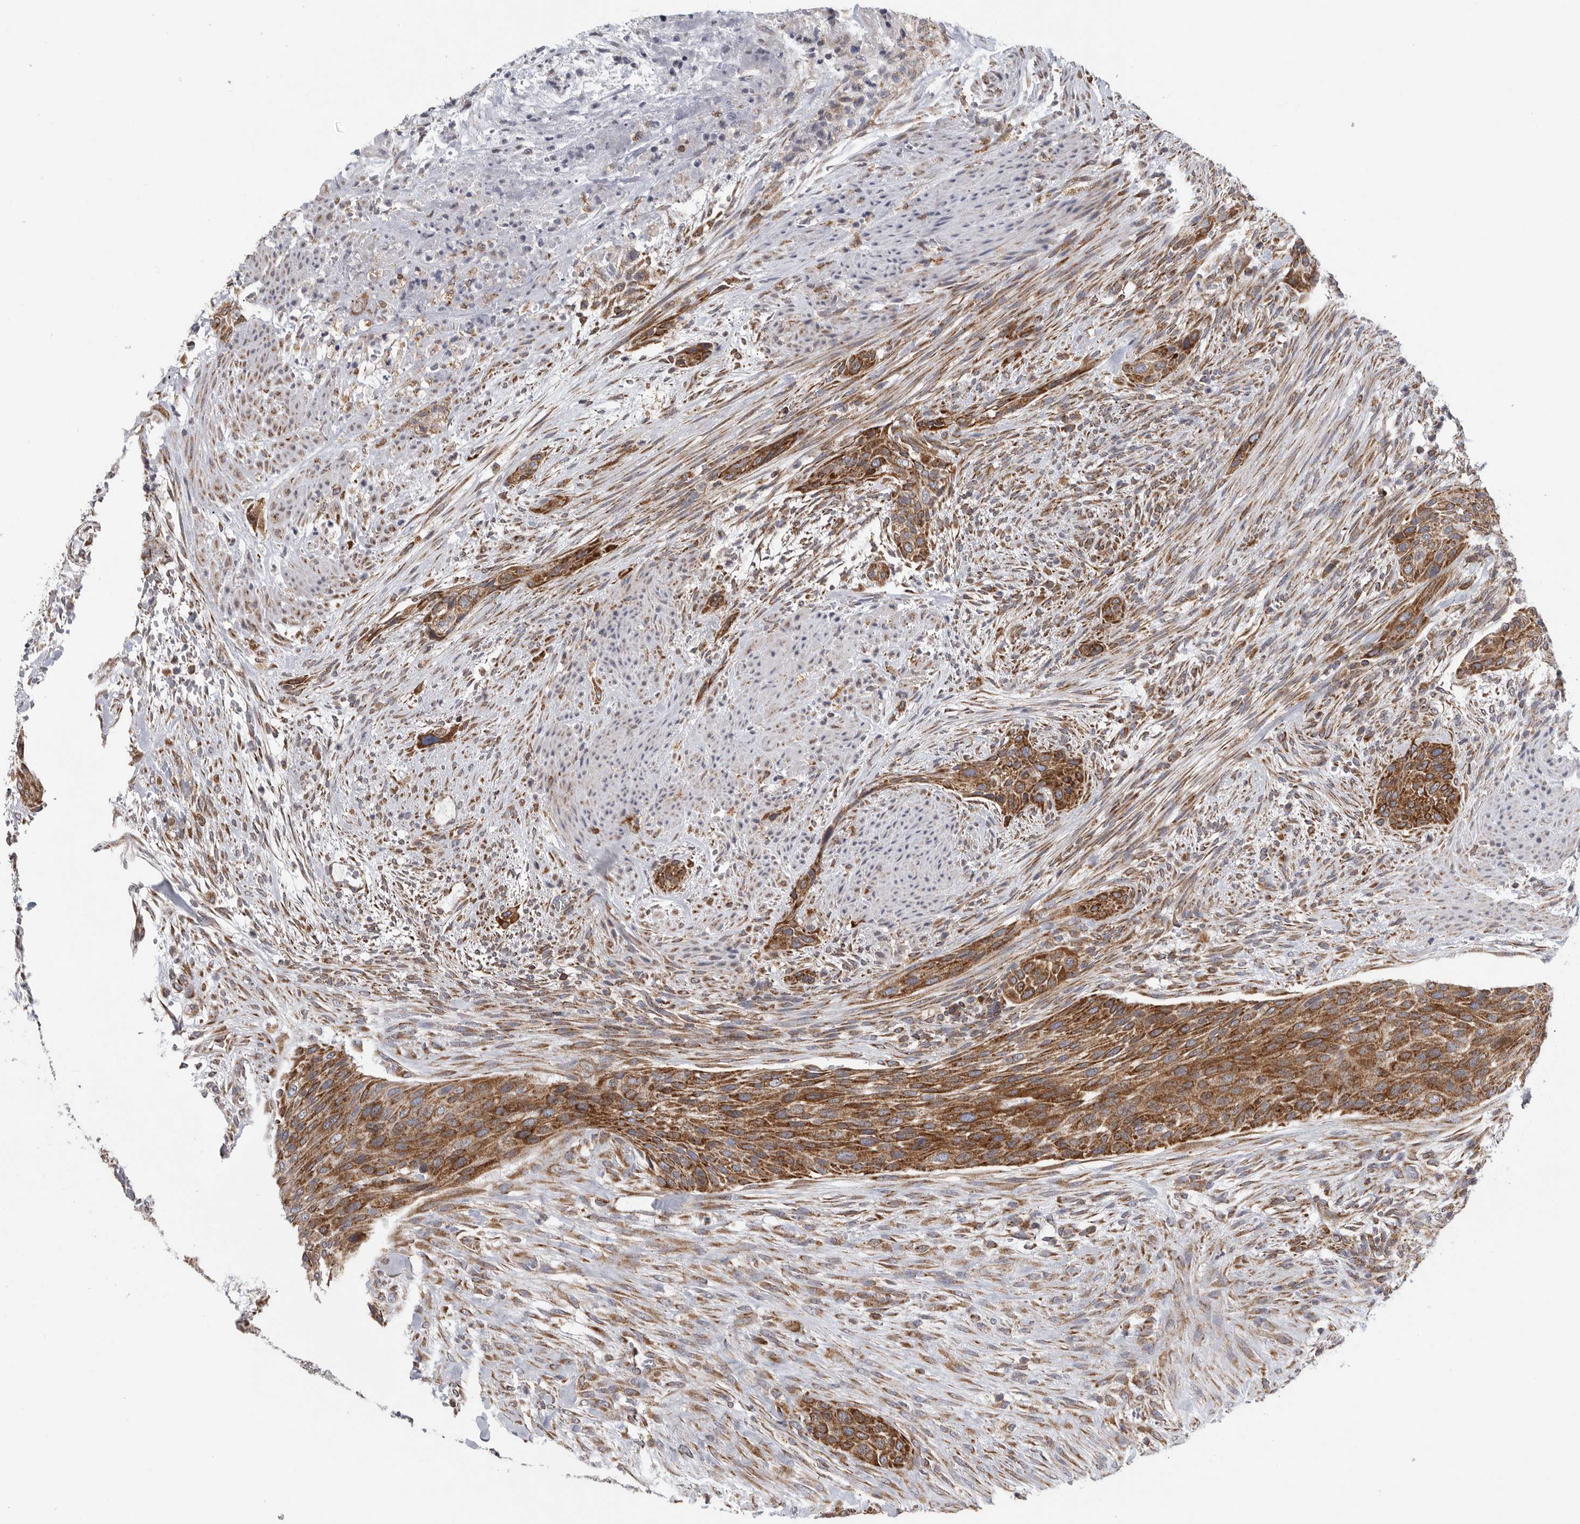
{"staining": {"intensity": "strong", "quantity": ">75%", "location": "cytoplasmic/membranous"}, "tissue": "urothelial cancer", "cell_type": "Tumor cells", "image_type": "cancer", "snomed": [{"axis": "morphology", "description": "Urothelial carcinoma, High grade"}, {"axis": "topography", "description": "Urinary bladder"}], "caption": "Human urothelial cancer stained with a brown dye demonstrates strong cytoplasmic/membranous positive positivity in approximately >75% of tumor cells.", "gene": "FKBP8", "patient": {"sex": "male", "age": 35}}